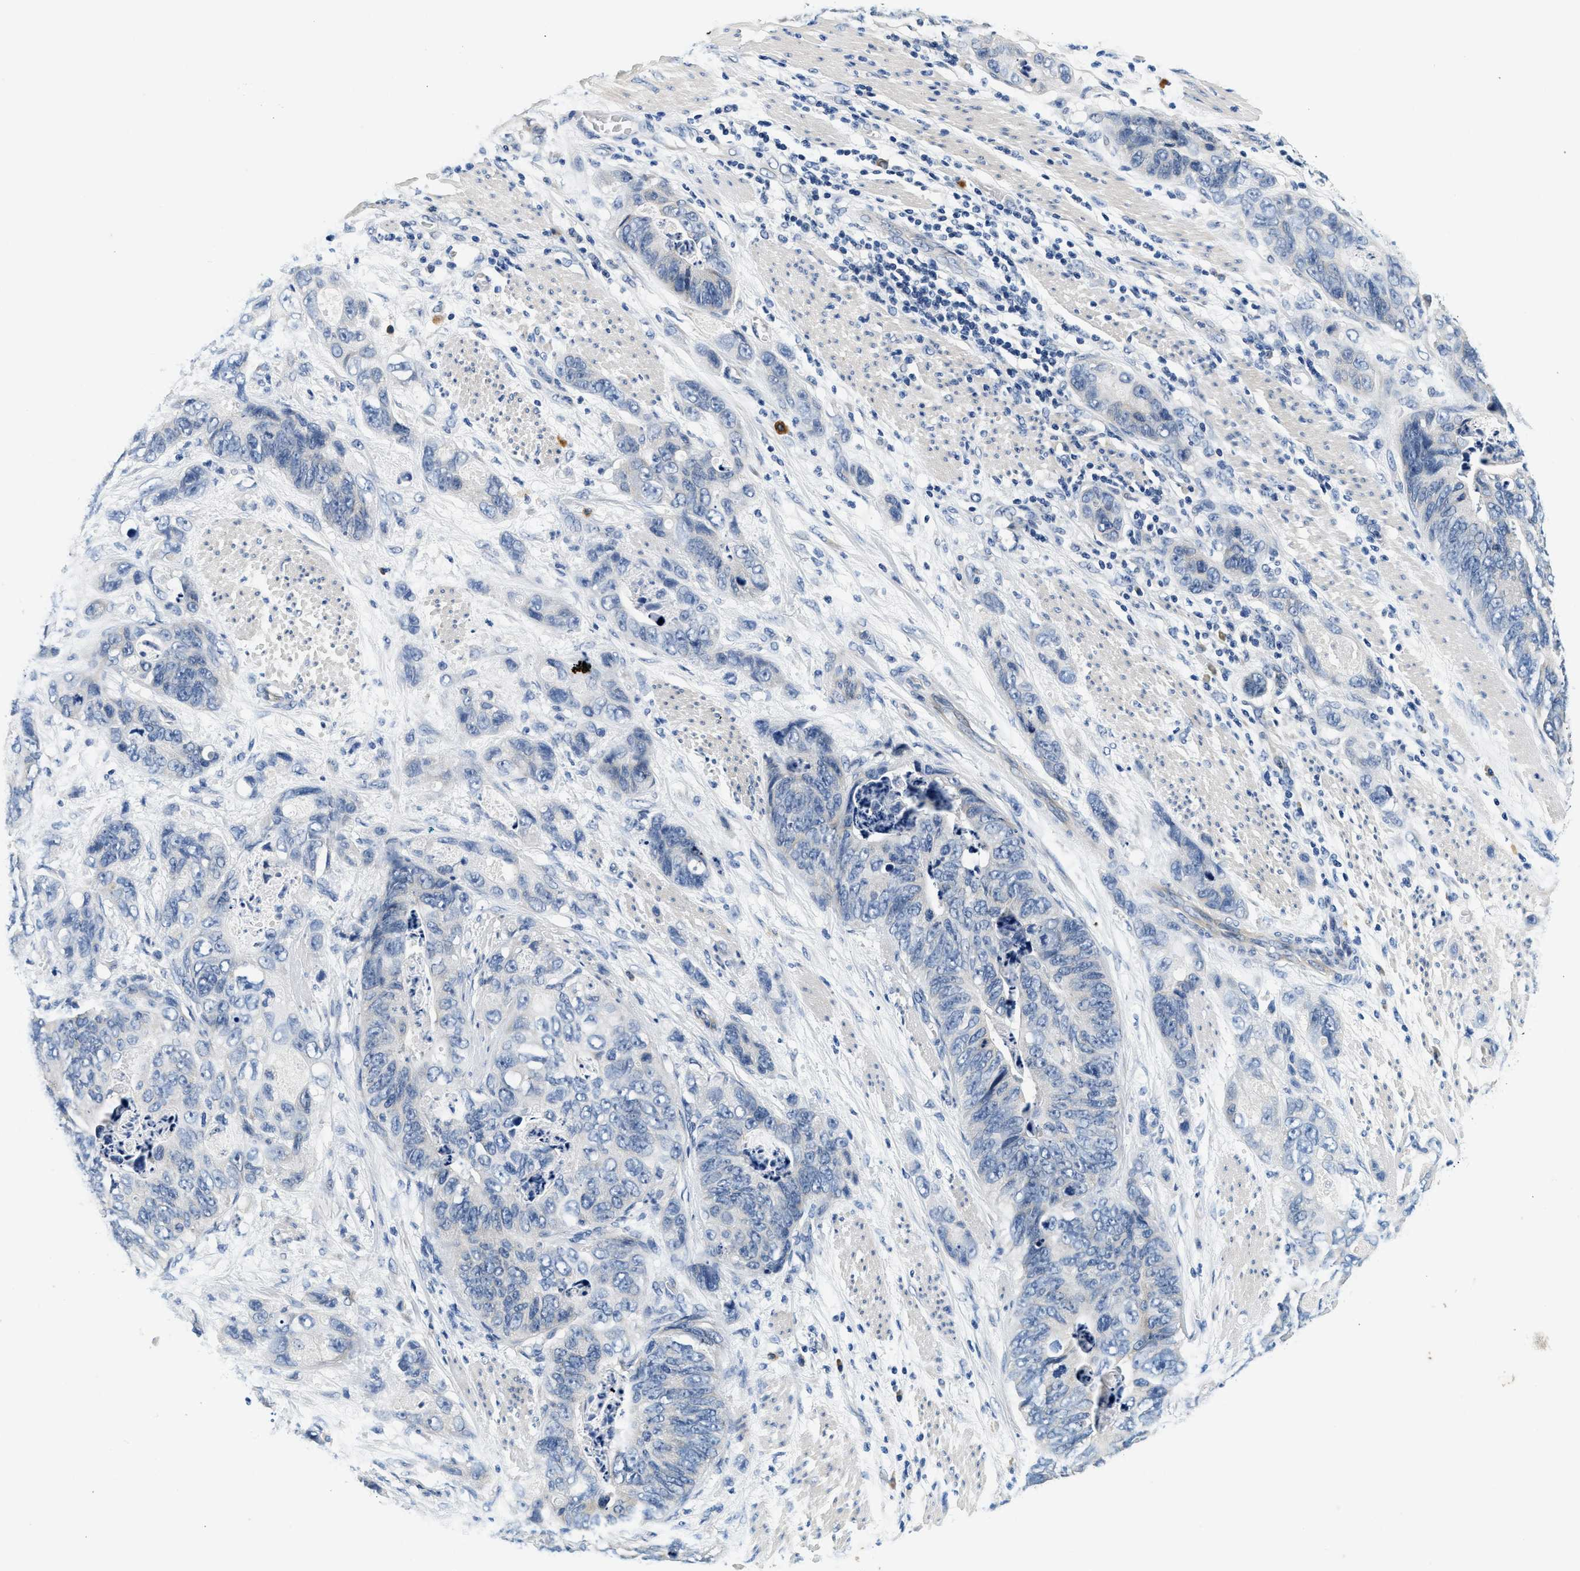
{"staining": {"intensity": "negative", "quantity": "none", "location": "none"}, "tissue": "stomach cancer", "cell_type": "Tumor cells", "image_type": "cancer", "snomed": [{"axis": "morphology", "description": "Adenocarcinoma, NOS"}, {"axis": "topography", "description": "Stomach"}], "caption": "IHC image of human stomach cancer stained for a protein (brown), which displays no positivity in tumor cells. The staining was performed using DAB to visualize the protein expression in brown, while the nuclei were stained in blue with hematoxylin (Magnification: 20x).", "gene": "ALDH3A2", "patient": {"sex": "female", "age": 89}}